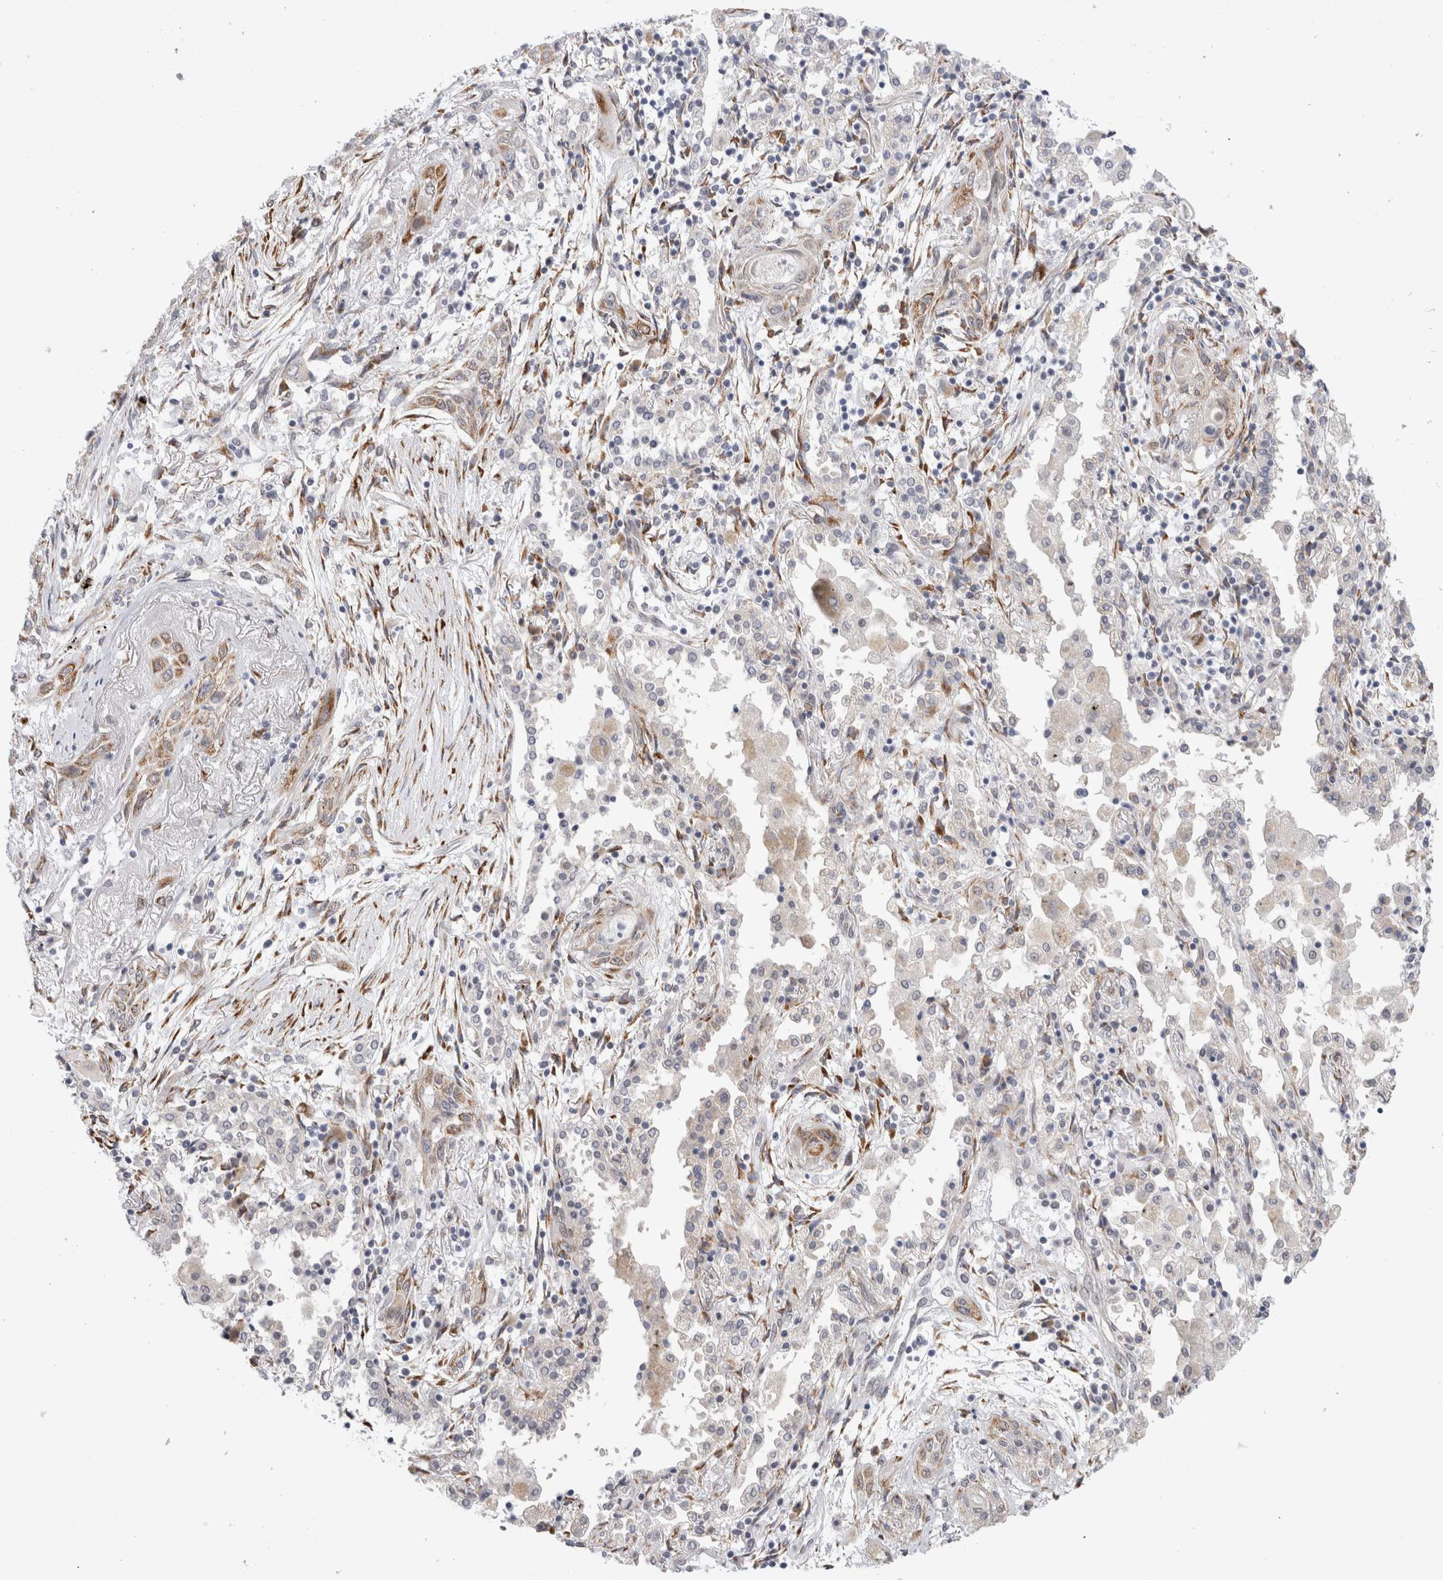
{"staining": {"intensity": "weak", "quantity": "25%-75%", "location": "cytoplasmic/membranous"}, "tissue": "lung cancer", "cell_type": "Tumor cells", "image_type": "cancer", "snomed": [{"axis": "morphology", "description": "Squamous cell carcinoma, NOS"}, {"axis": "topography", "description": "Lung"}], "caption": "The immunohistochemical stain highlights weak cytoplasmic/membranous staining in tumor cells of lung cancer (squamous cell carcinoma) tissue.", "gene": "TRMT1L", "patient": {"sex": "female", "age": 47}}